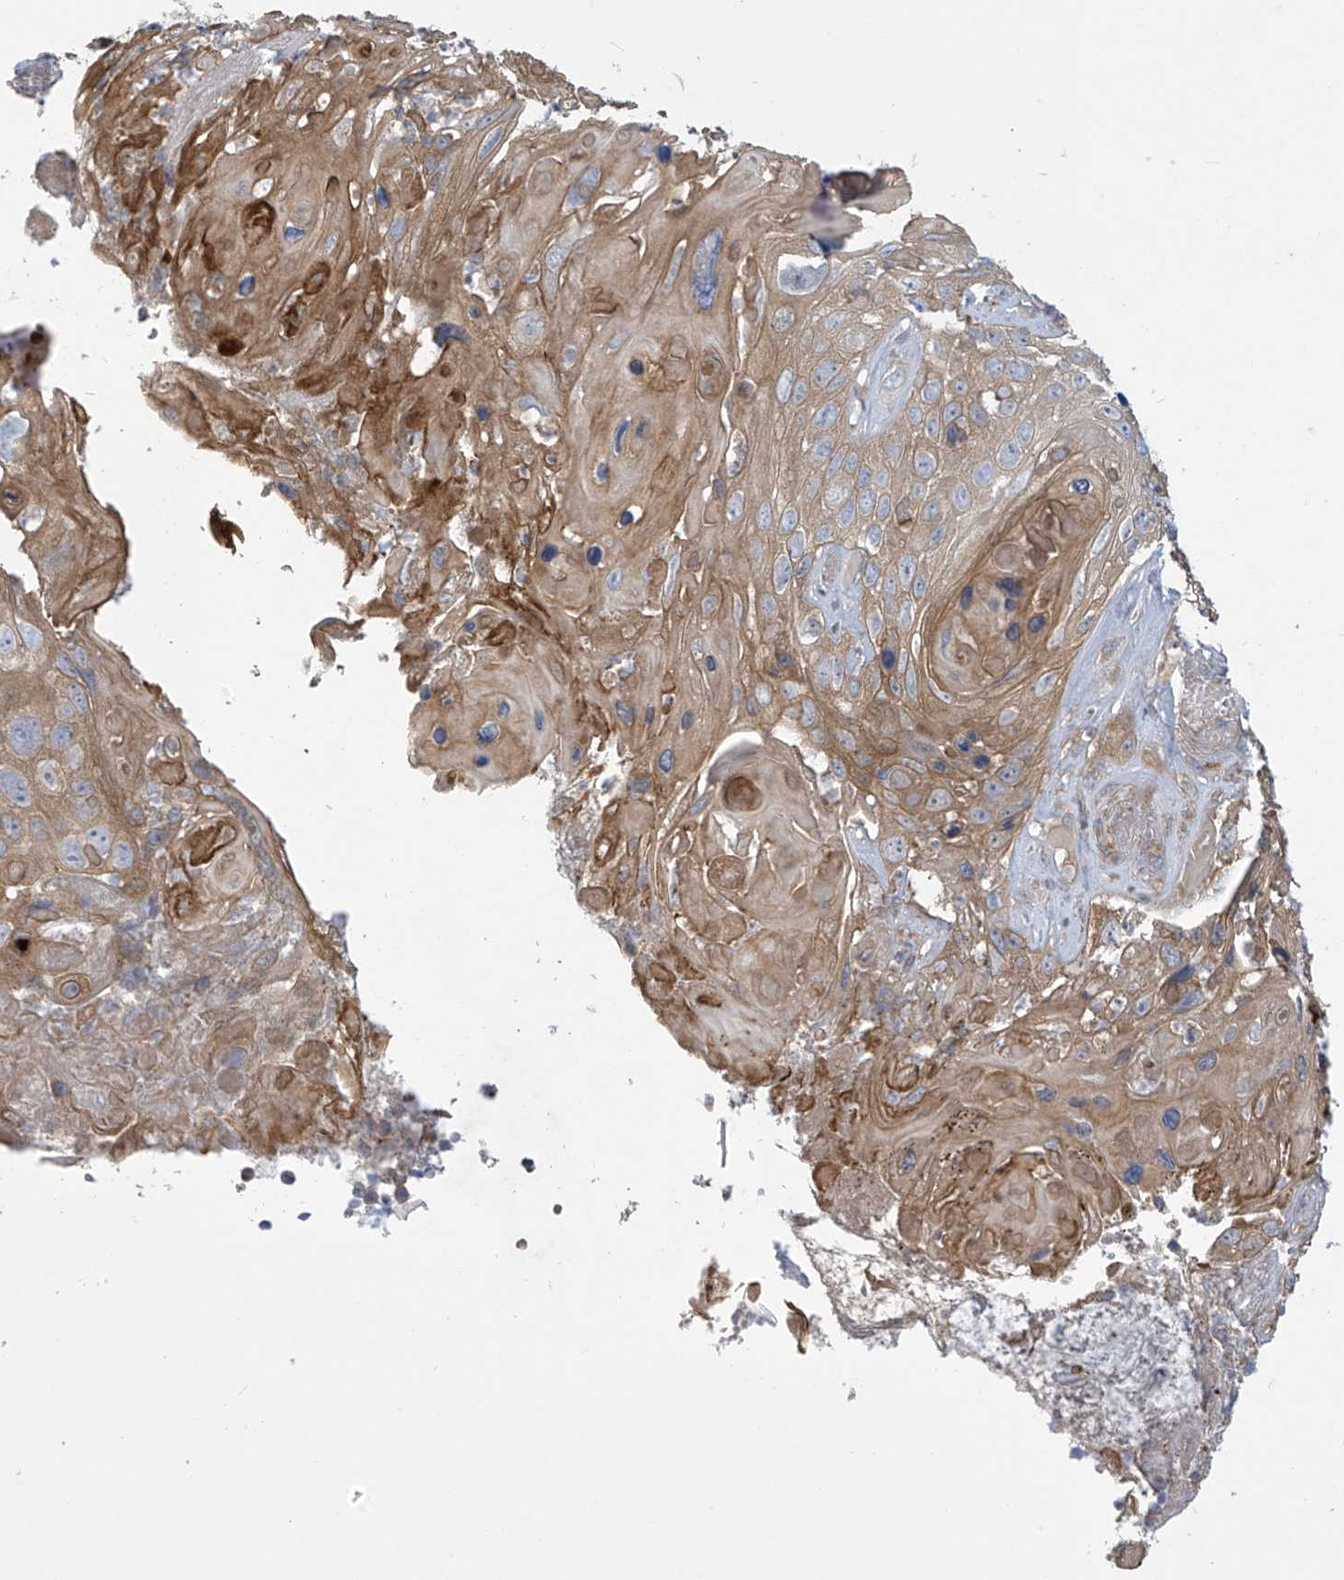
{"staining": {"intensity": "moderate", "quantity": ">75%", "location": "cytoplasmic/membranous"}, "tissue": "skin cancer", "cell_type": "Tumor cells", "image_type": "cancer", "snomed": [{"axis": "morphology", "description": "Squamous cell carcinoma, NOS"}, {"axis": "topography", "description": "Skin"}], "caption": "Tumor cells show moderate cytoplasmic/membranous expression in about >75% of cells in skin cancer. Nuclei are stained in blue.", "gene": "ADI1", "patient": {"sex": "male", "age": 55}}